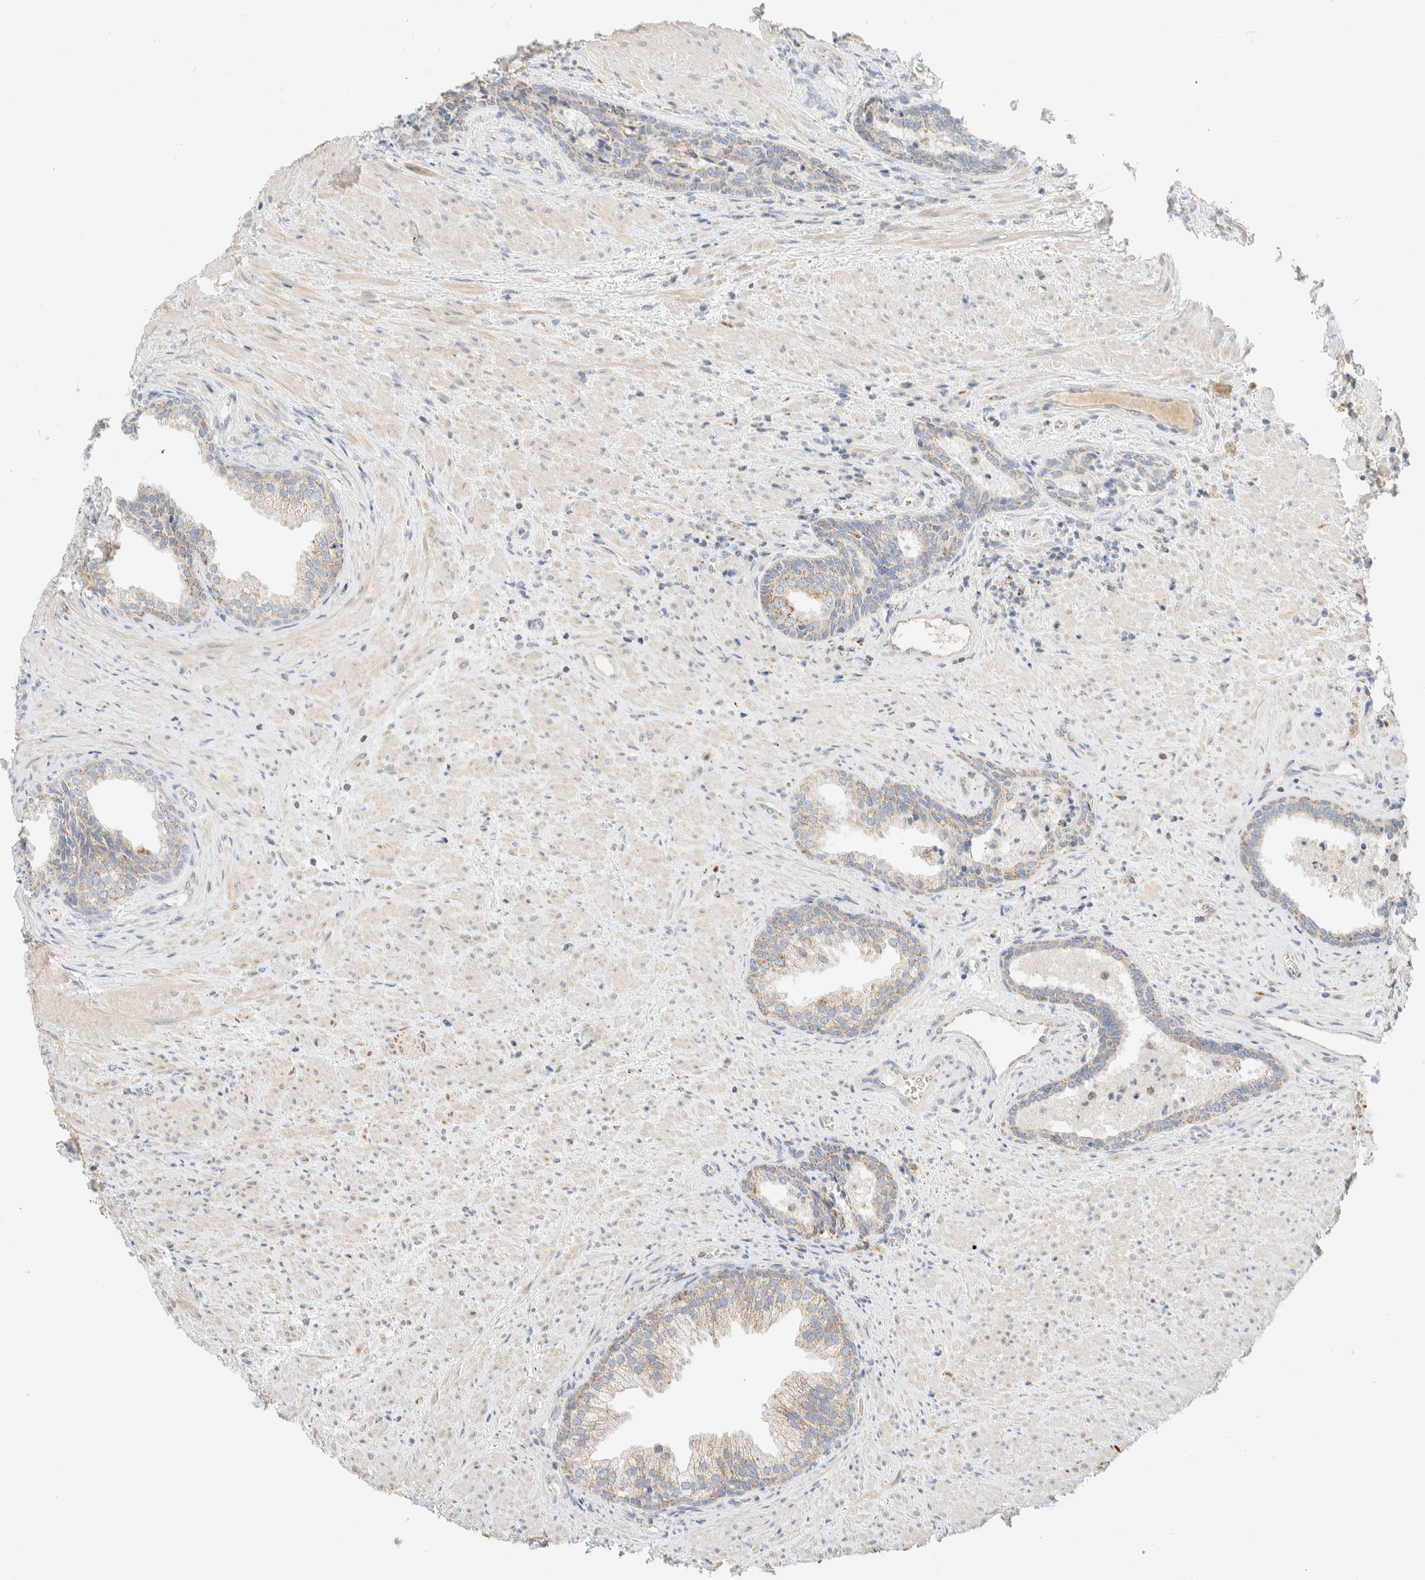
{"staining": {"intensity": "weak", "quantity": "25%-75%", "location": "cytoplasmic/membranous"}, "tissue": "prostate", "cell_type": "Glandular cells", "image_type": "normal", "snomed": [{"axis": "morphology", "description": "Normal tissue, NOS"}, {"axis": "topography", "description": "Prostate"}], "caption": "Normal prostate displays weak cytoplasmic/membranous positivity in about 25%-75% of glandular cells.", "gene": "HDHD3", "patient": {"sex": "male", "age": 76}}